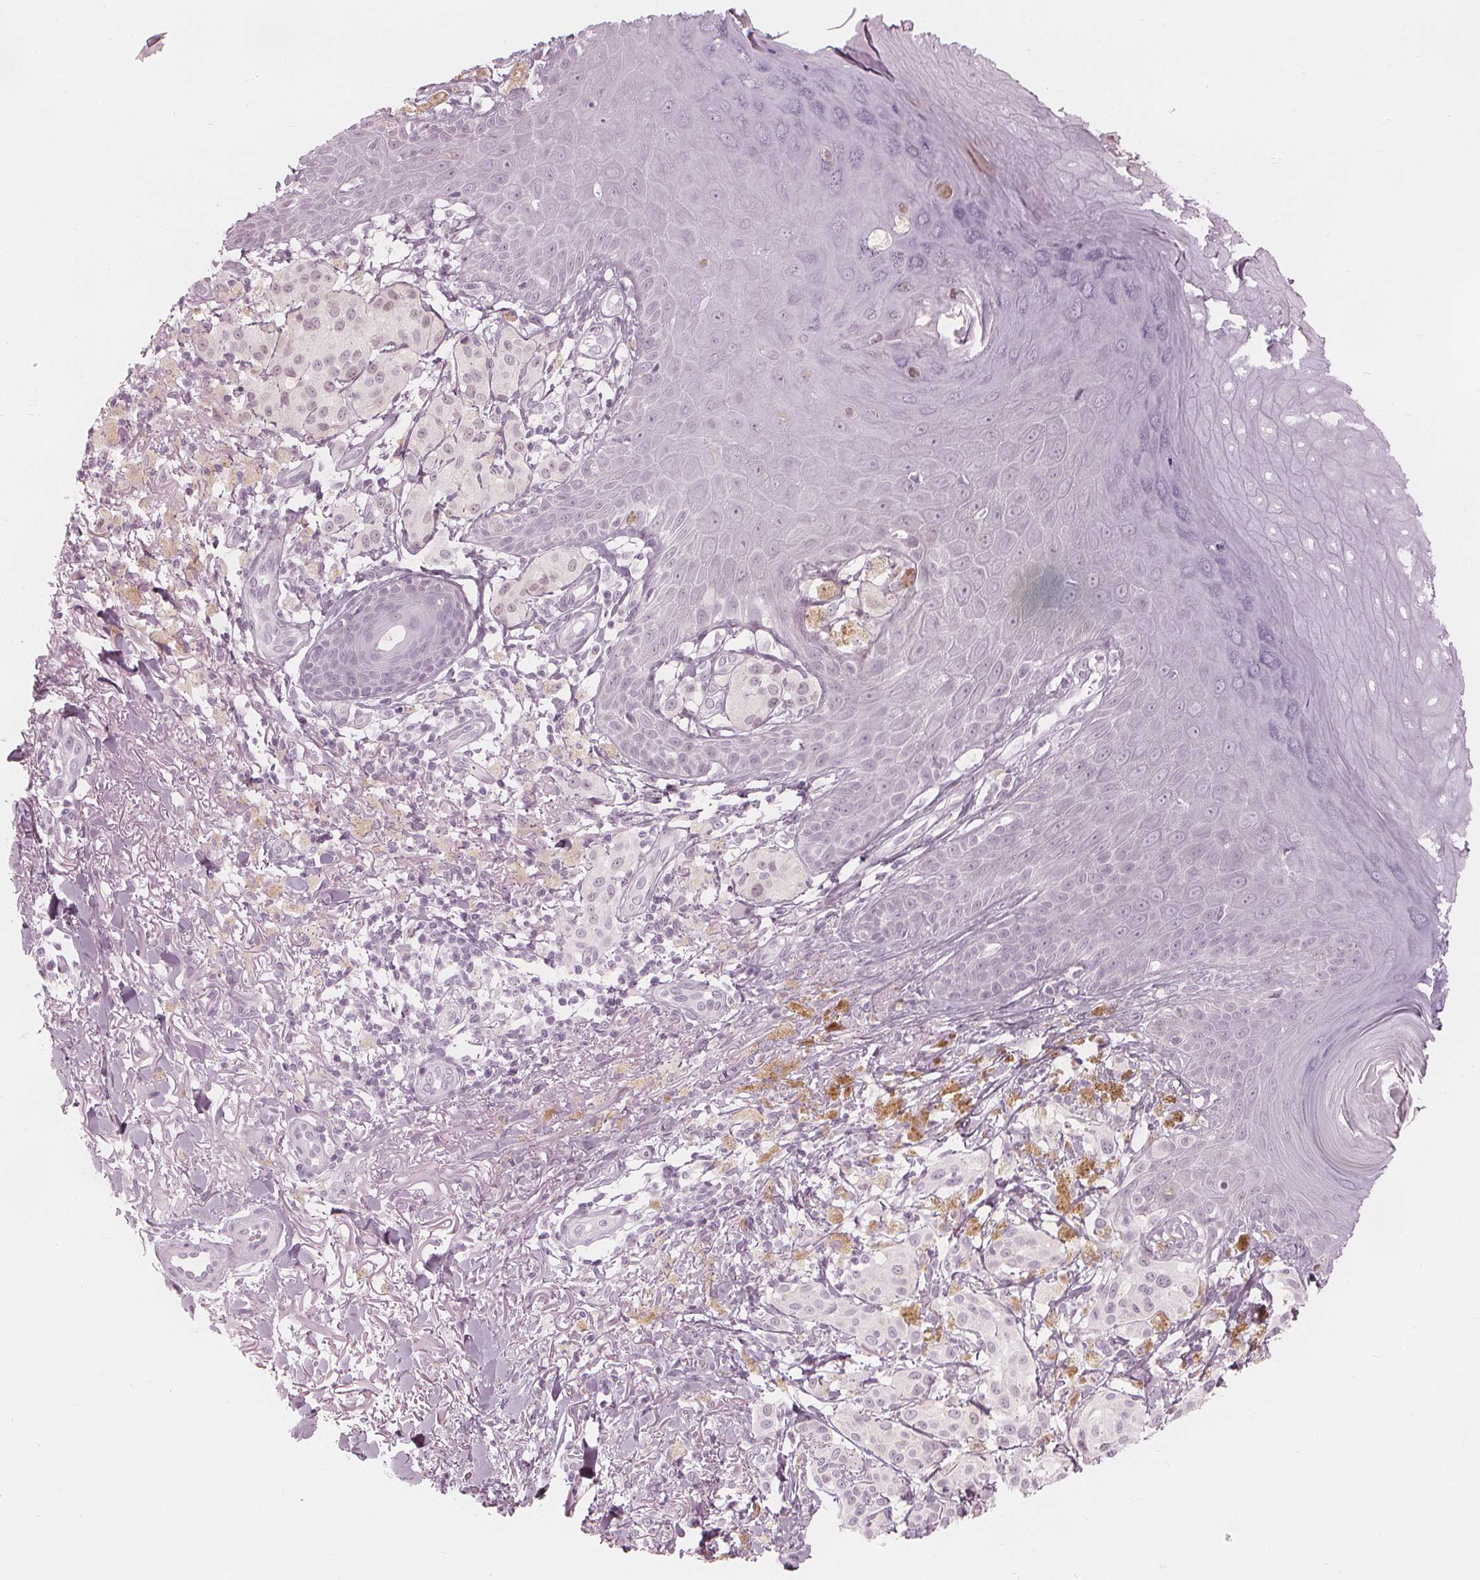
{"staining": {"intensity": "negative", "quantity": "none", "location": "none"}, "tissue": "melanoma", "cell_type": "Tumor cells", "image_type": "cancer", "snomed": [{"axis": "morphology", "description": "Malignant melanoma, NOS"}, {"axis": "topography", "description": "Skin"}], "caption": "Human melanoma stained for a protein using immunohistochemistry demonstrates no staining in tumor cells.", "gene": "PAEP", "patient": {"sex": "female", "age": 80}}